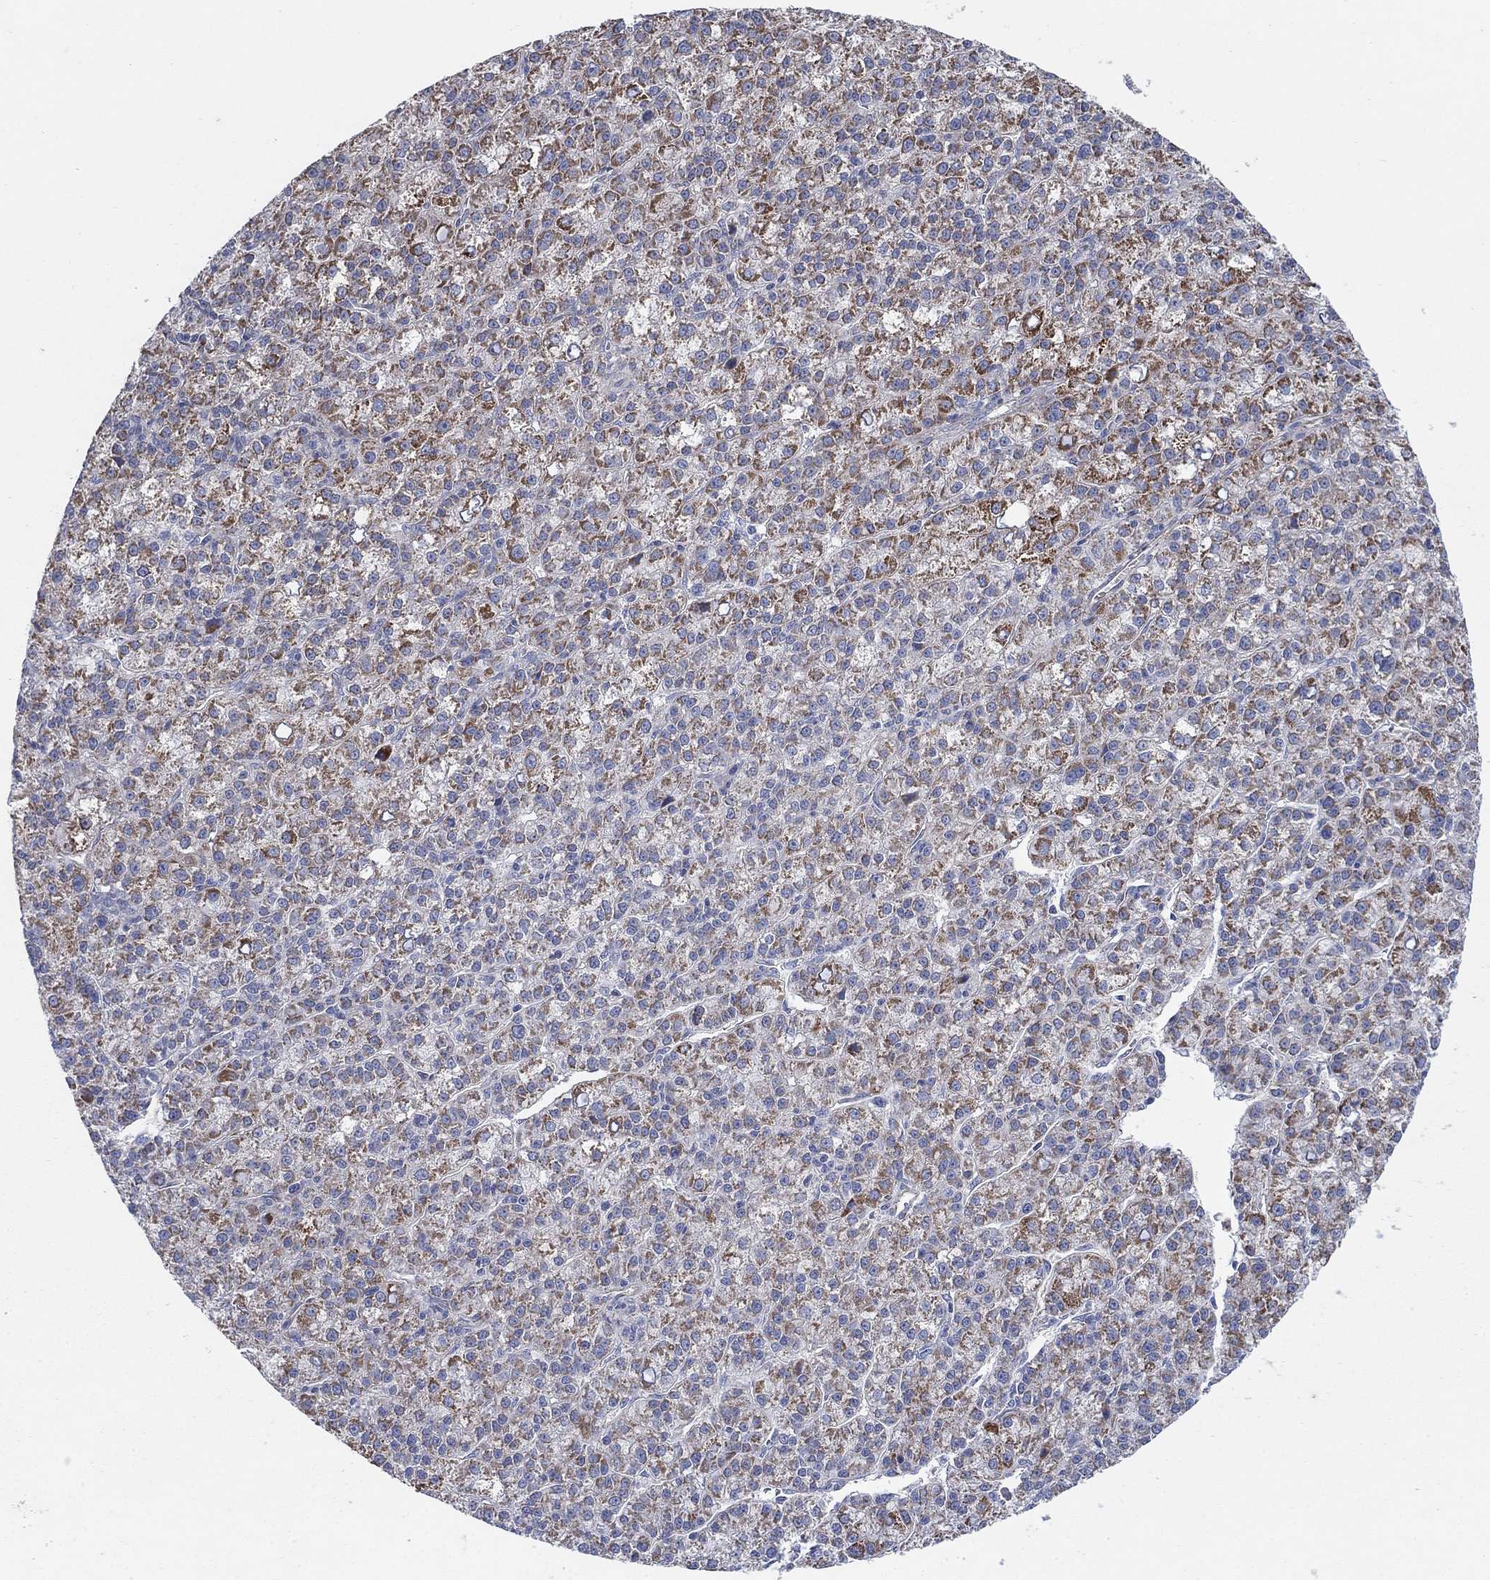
{"staining": {"intensity": "moderate", "quantity": "25%-75%", "location": "cytoplasmic/membranous"}, "tissue": "liver cancer", "cell_type": "Tumor cells", "image_type": "cancer", "snomed": [{"axis": "morphology", "description": "Carcinoma, Hepatocellular, NOS"}, {"axis": "topography", "description": "Liver"}], "caption": "A brown stain shows moderate cytoplasmic/membranous expression of a protein in hepatocellular carcinoma (liver) tumor cells.", "gene": "PNPLA2", "patient": {"sex": "female", "age": 60}}